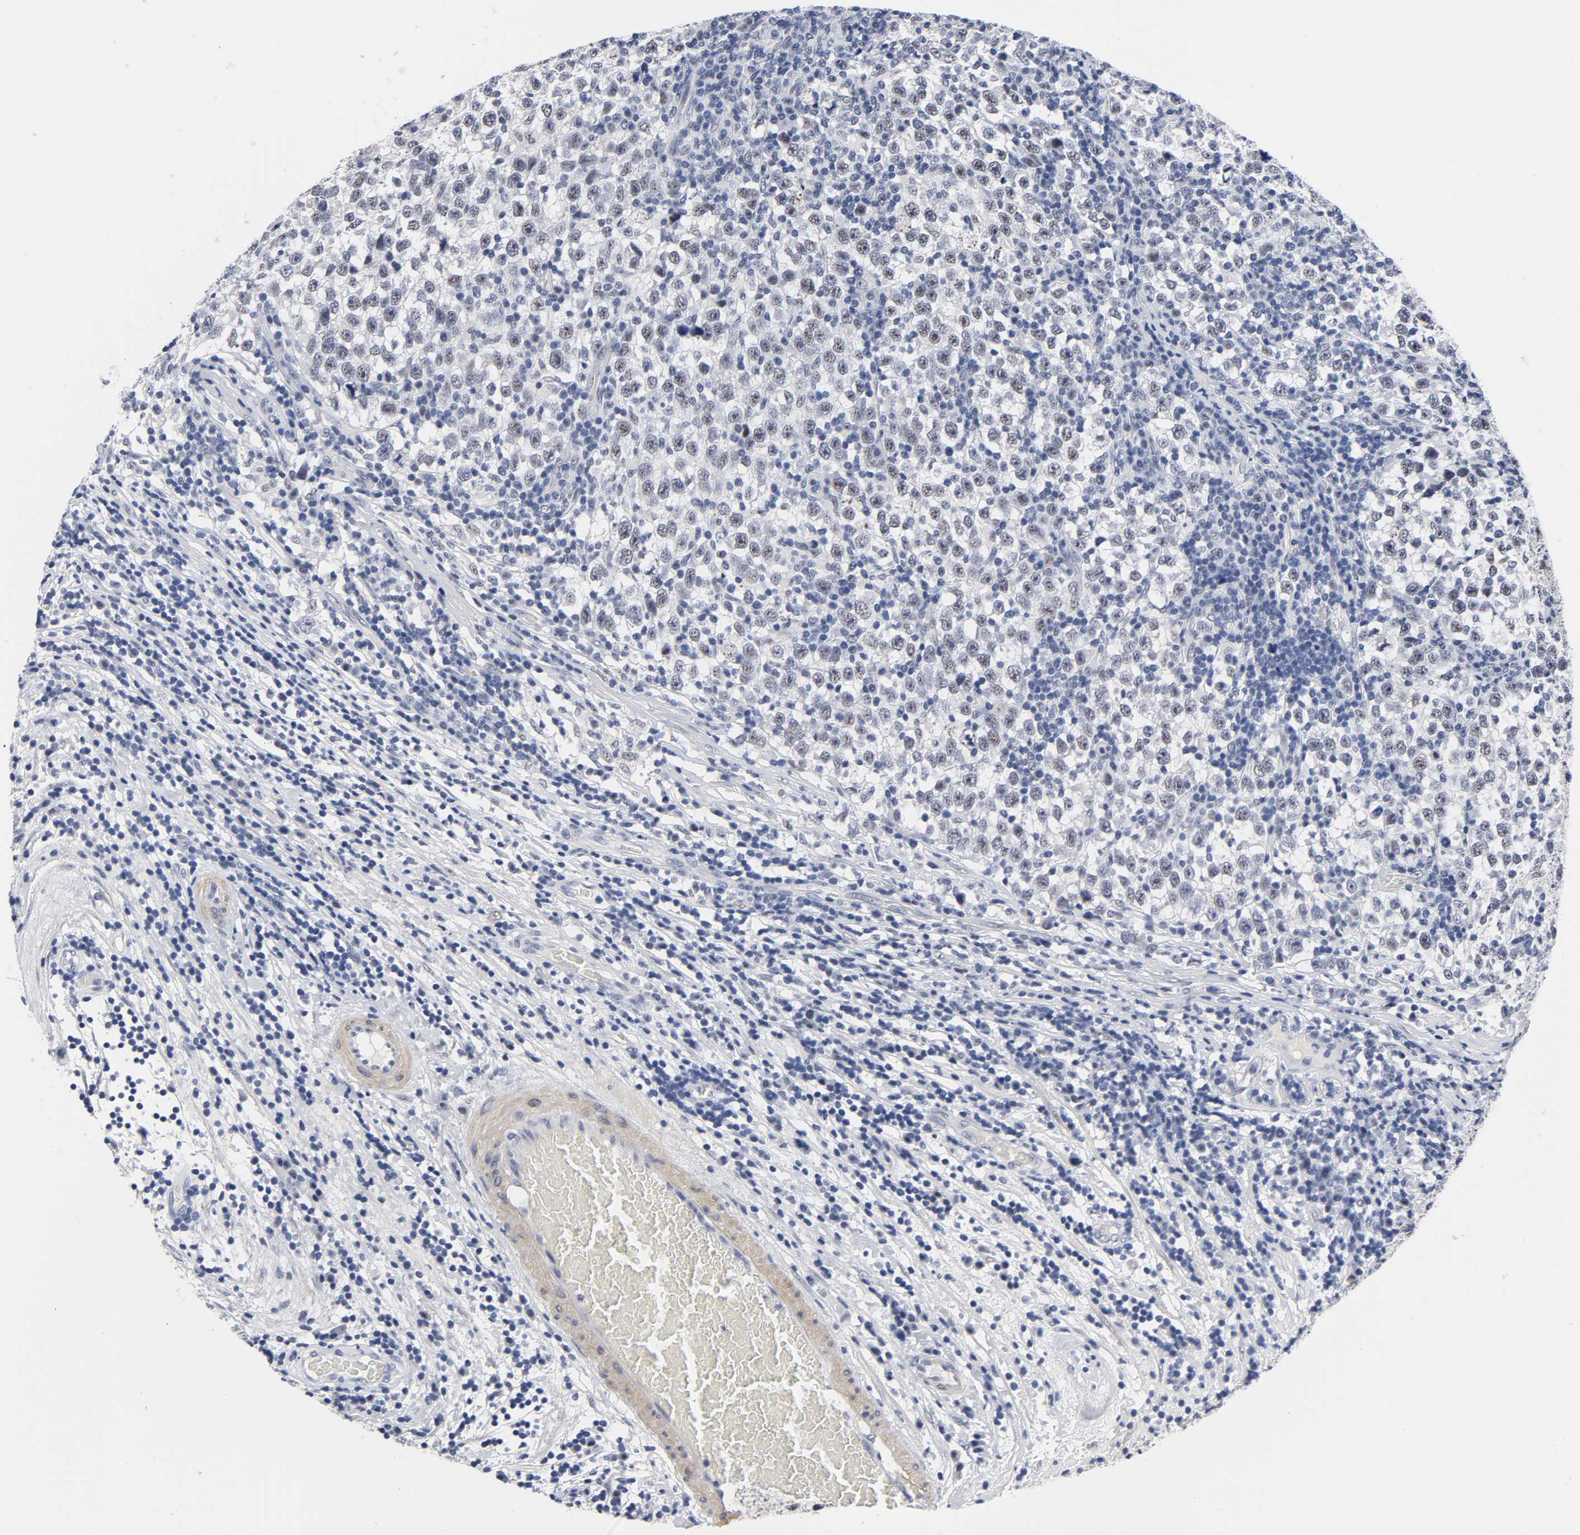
{"staining": {"intensity": "weak", "quantity": "25%-75%", "location": "cytoplasmic/membranous,nuclear"}, "tissue": "testis cancer", "cell_type": "Tumor cells", "image_type": "cancer", "snomed": [{"axis": "morphology", "description": "Seminoma, NOS"}, {"axis": "topography", "description": "Testis"}], "caption": "Tumor cells reveal weak cytoplasmic/membranous and nuclear staining in approximately 25%-75% of cells in testis cancer (seminoma).", "gene": "GRHL2", "patient": {"sex": "male", "age": 43}}